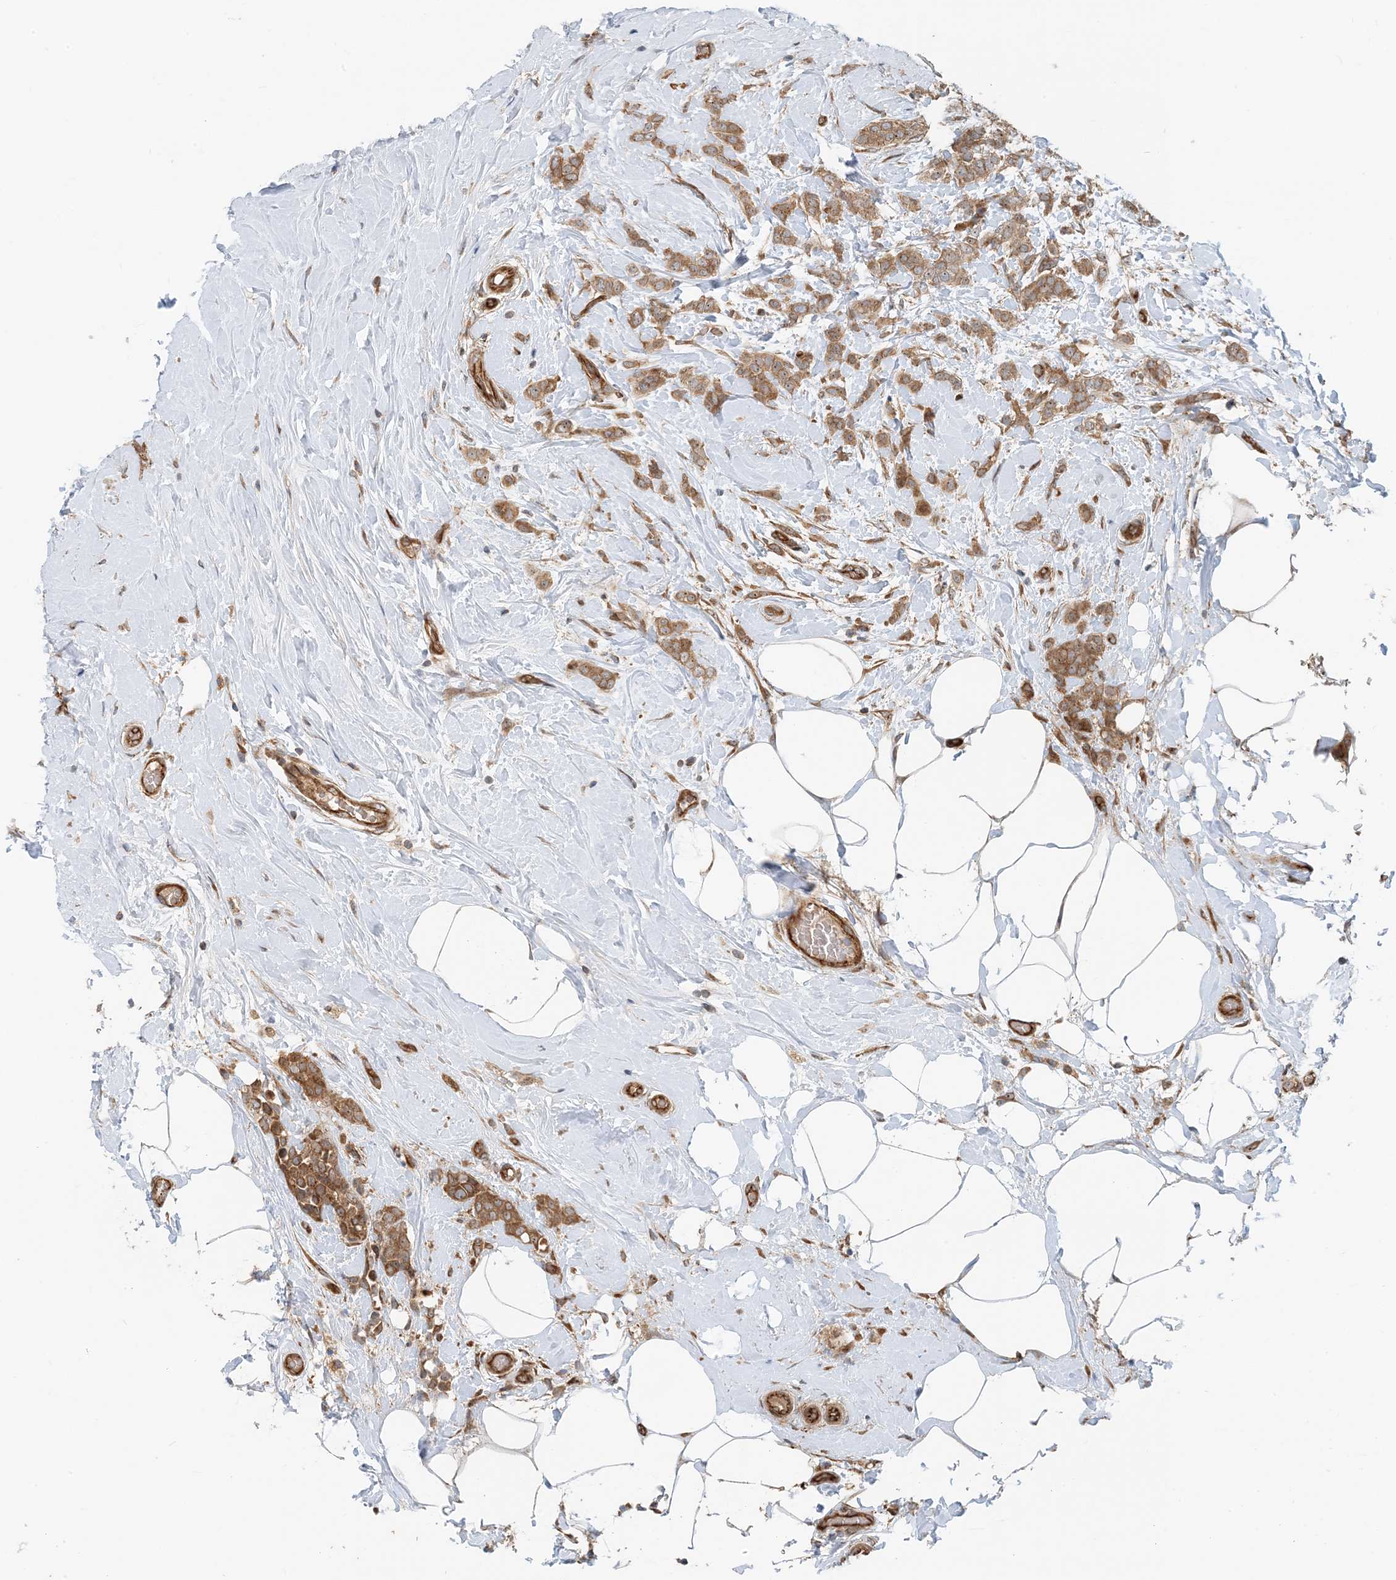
{"staining": {"intensity": "moderate", "quantity": ">75%", "location": "cytoplasmic/membranous"}, "tissue": "breast cancer", "cell_type": "Tumor cells", "image_type": "cancer", "snomed": [{"axis": "morphology", "description": "Lobular carcinoma, in situ"}, {"axis": "morphology", "description": "Lobular carcinoma"}, {"axis": "topography", "description": "Breast"}], "caption": "Human breast lobular carcinoma in situ stained for a protein (brown) shows moderate cytoplasmic/membranous positive positivity in about >75% of tumor cells.", "gene": "MYL5", "patient": {"sex": "female", "age": 41}}